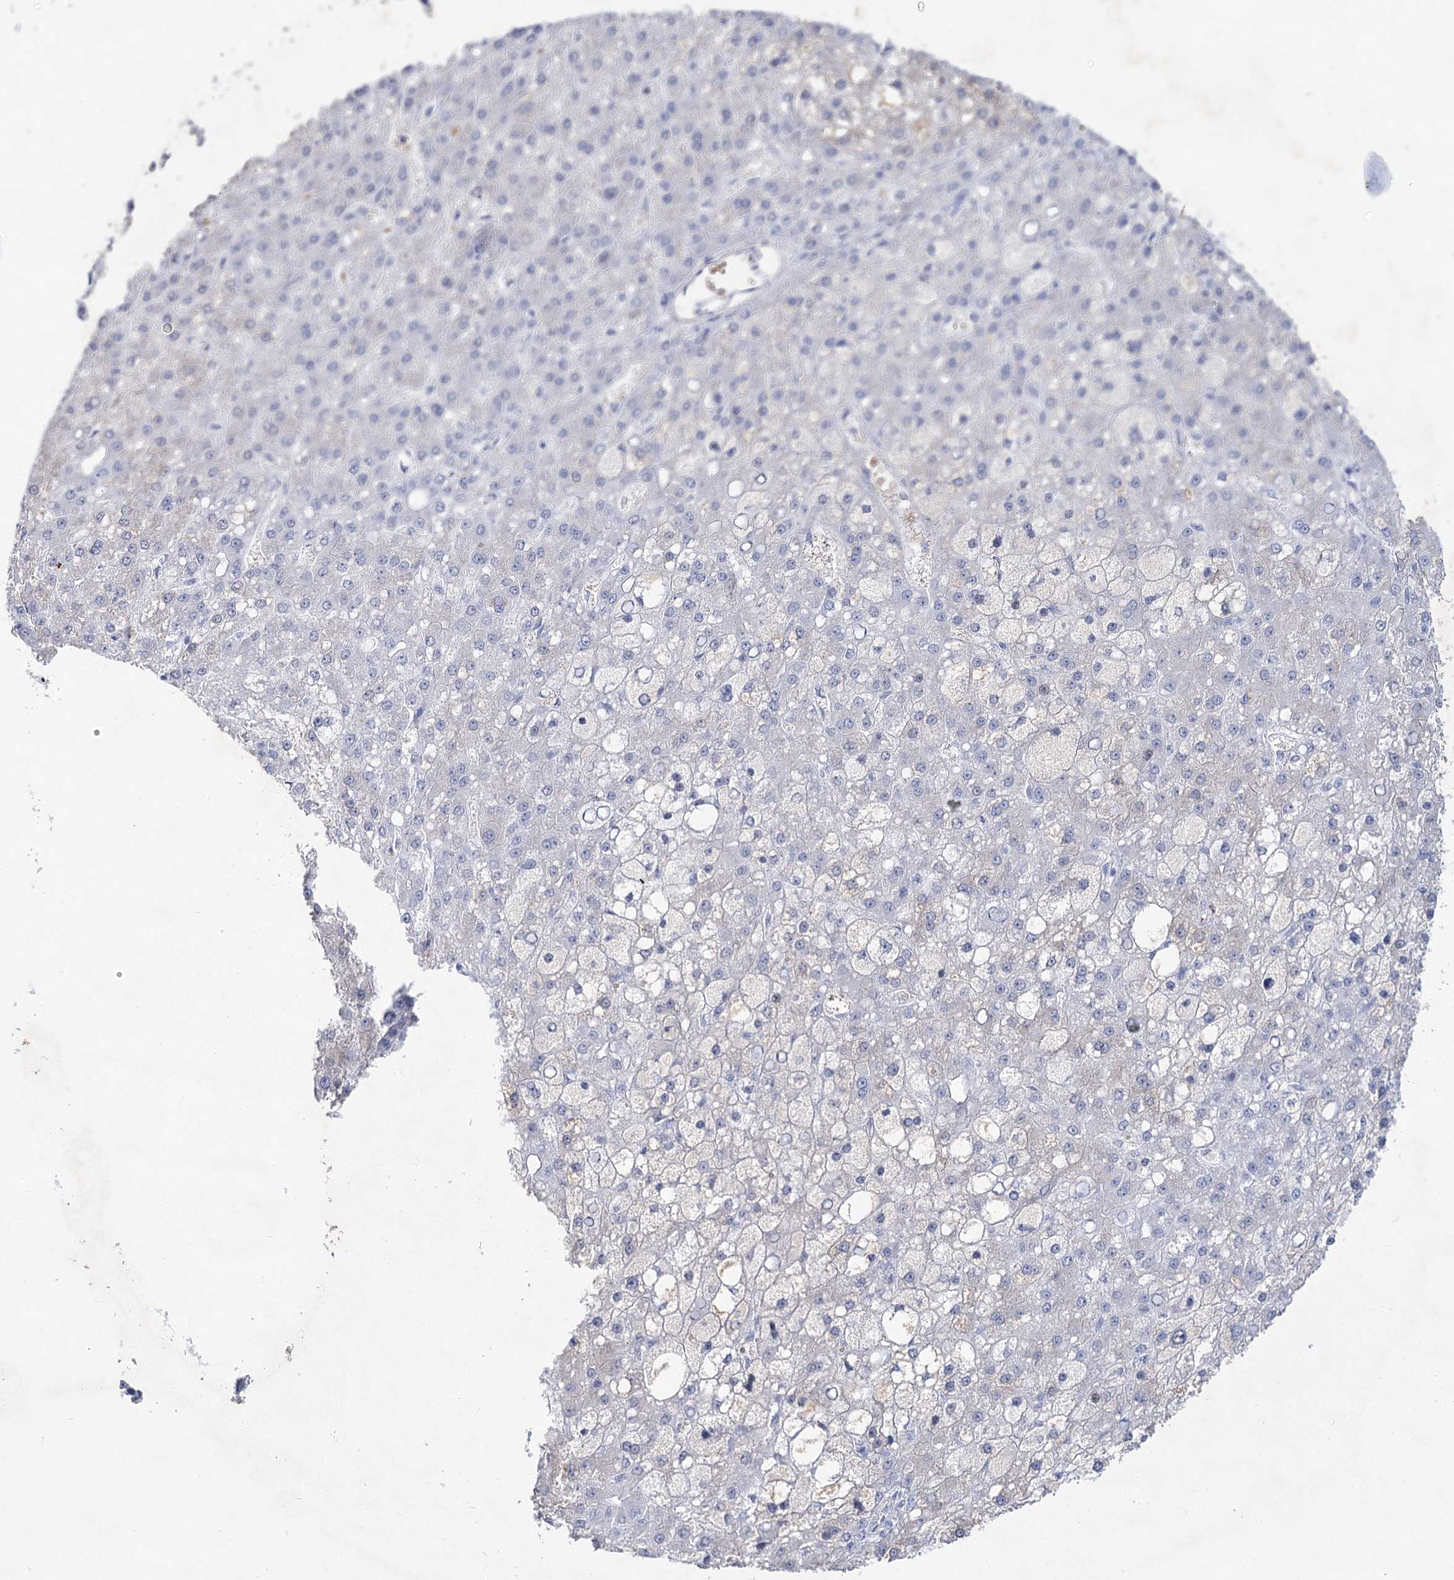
{"staining": {"intensity": "negative", "quantity": "none", "location": "none"}, "tissue": "liver cancer", "cell_type": "Tumor cells", "image_type": "cancer", "snomed": [{"axis": "morphology", "description": "Carcinoma, Hepatocellular, NOS"}, {"axis": "topography", "description": "Liver"}], "caption": "The immunohistochemistry histopathology image has no significant staining in tumor cells of liver hepatocellular carcinoma tissue.", "gene": "CCDC88A", "patient": {"sex": "male", "age": 67}}